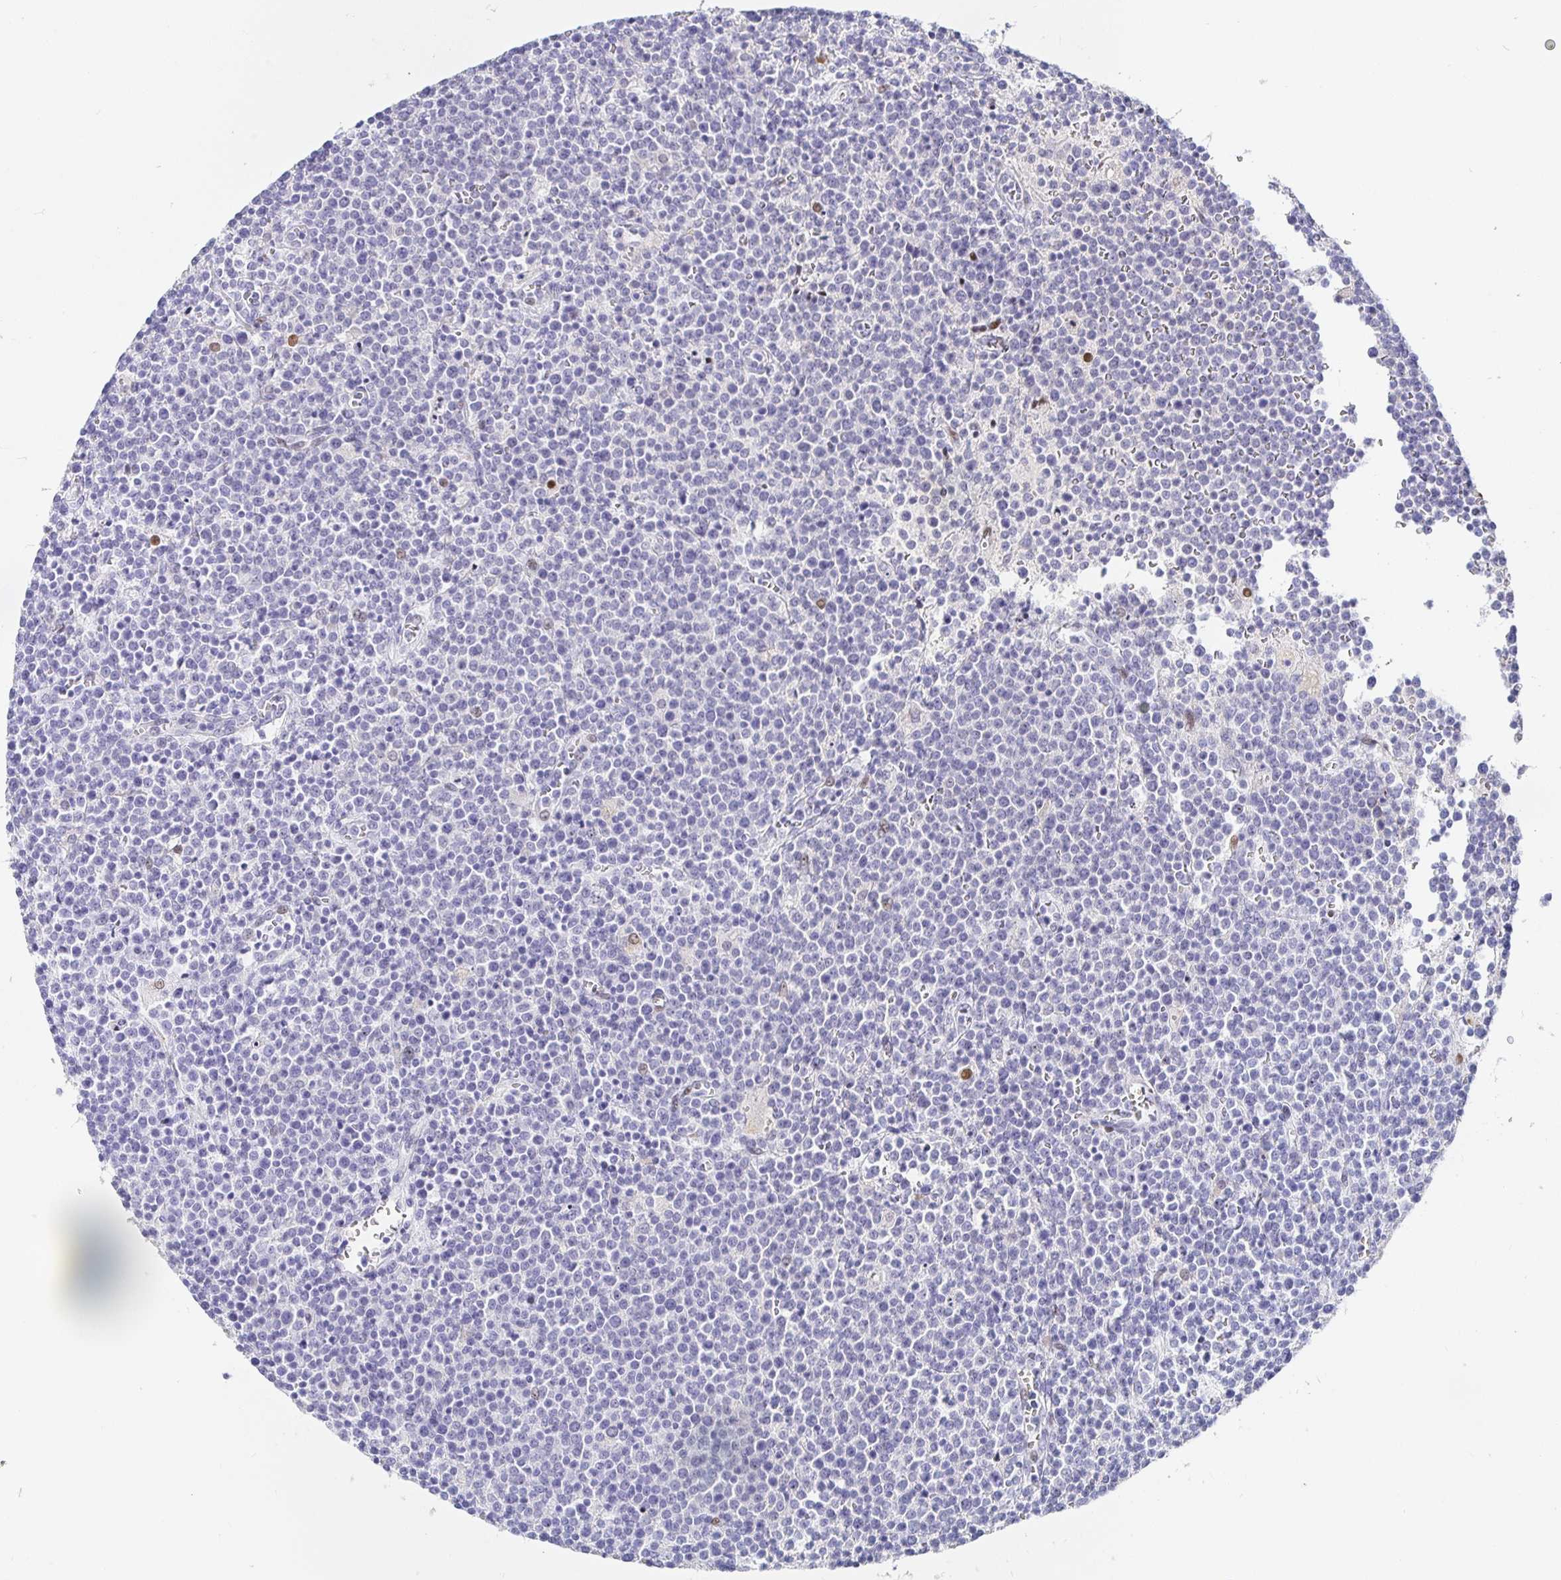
{"staining": {"intensity": "negative", "quantity": "none", "location": "none"}, "tissue": "lymphoma", "cell_type": "Tumor cells", "image_type": "cancer", "snomed": [{"axis": "morphology", "description": "Malignant lymphoma, non-Hodgkin's type, High grade"}, {"axis": "topography", "description": "Lymph node"}], "caption": "Protein analysis of lymphoma reveals no significant expression in tumor cells. Nuclei are stained in blue.", "gene": "KBTBD13", "patient": {"sex": "male", "age": 61}}